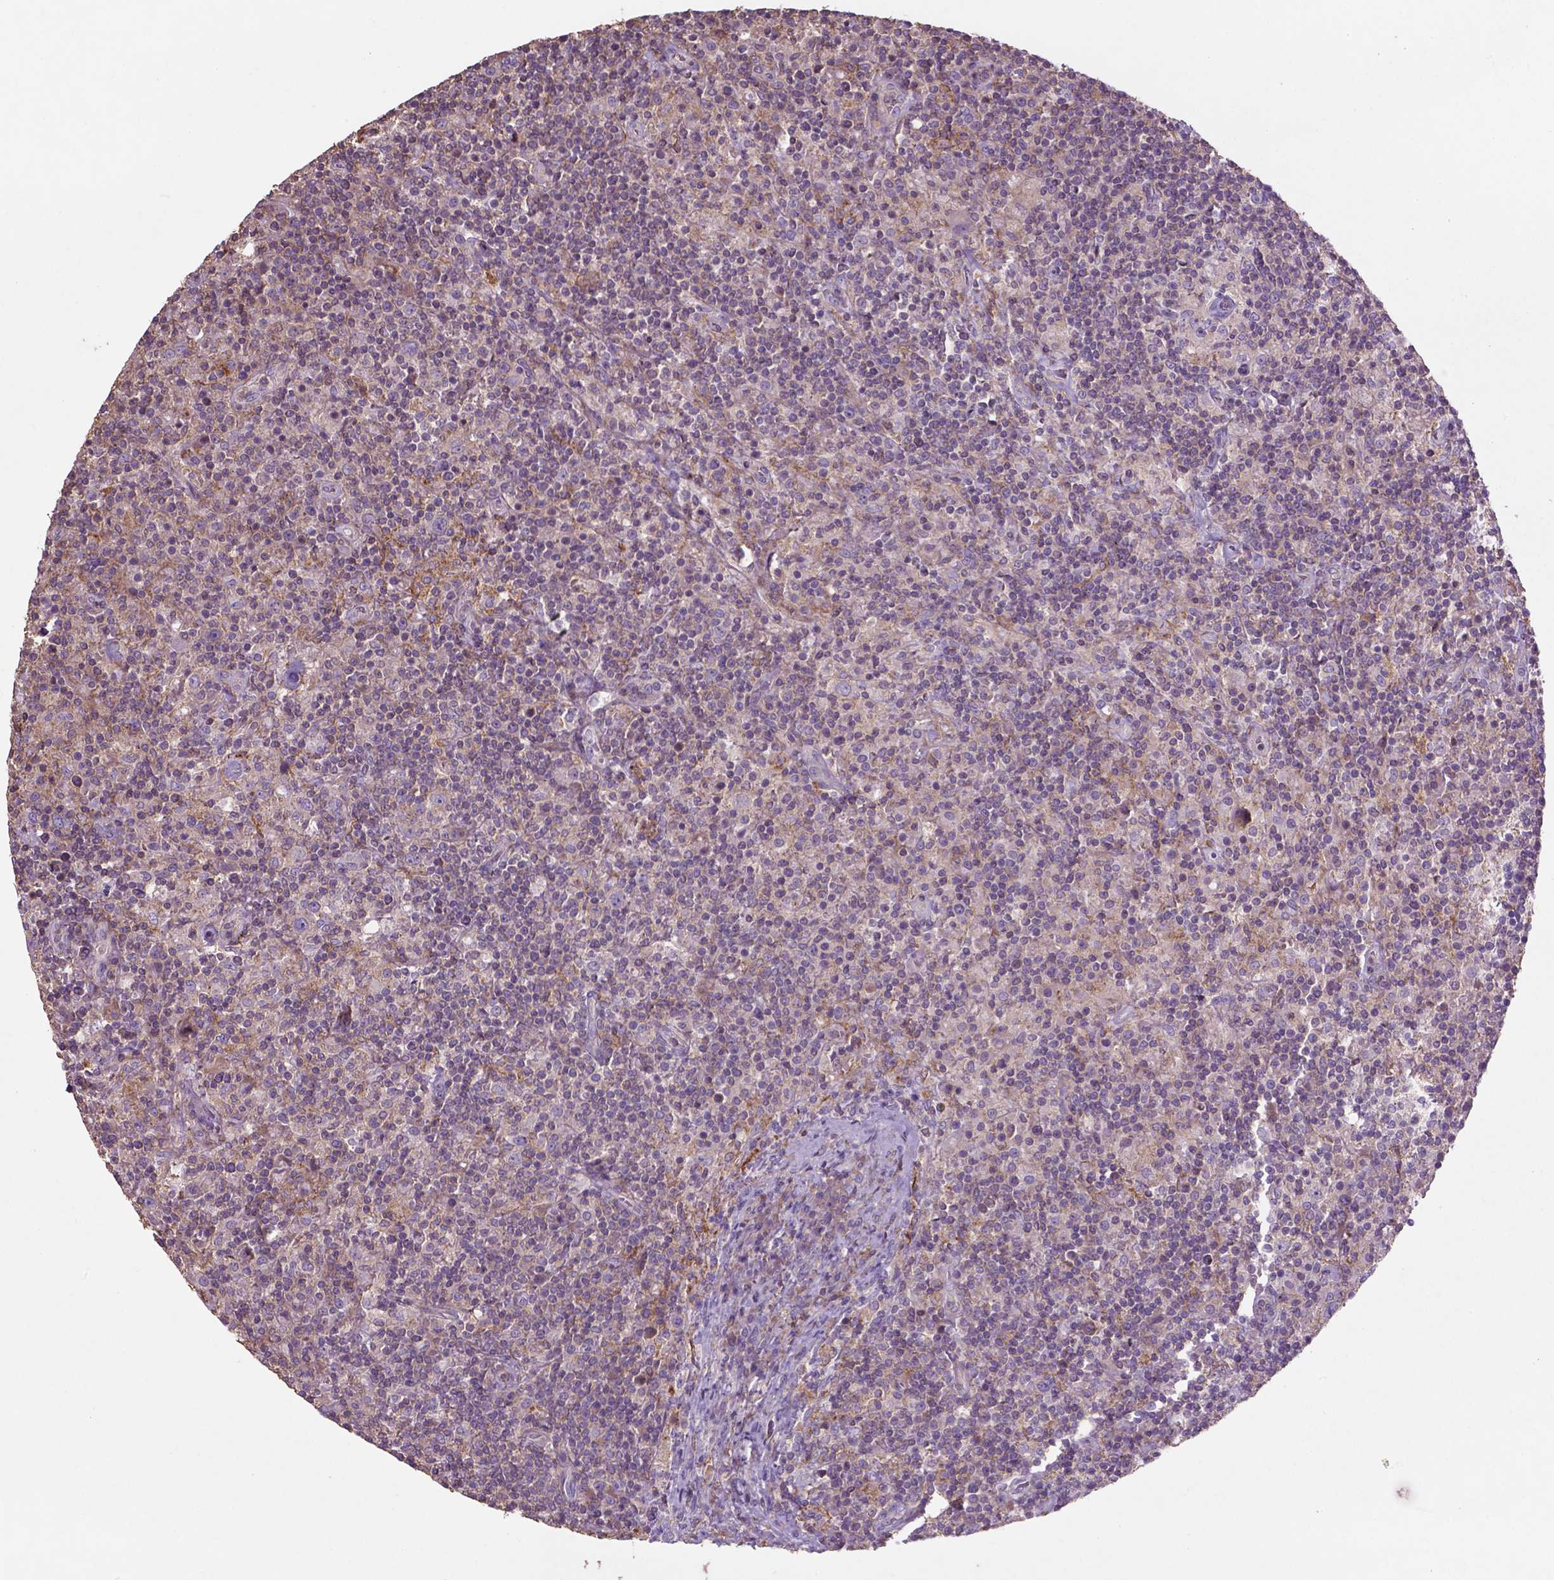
{"staining": {"intensity": "negative", "quantity": "none", "location": "none"}, "tissue": "lymphoma", "cell_type": "Tumor cells", "image_type": "cancer", "snomed": [{"axis": "morphology", "description": "Hodgkin's disease, NOS"}, {"axis": "topography", "description": "Lymph node"}], "caption": "Immunohistochemical staining of human Hodgkin's disease demonstrates no significant expression in tumor cells. (DAB IHC, high magnification).", "gene": "BMP4", "patient": {"sex": "male", "age": 70}}